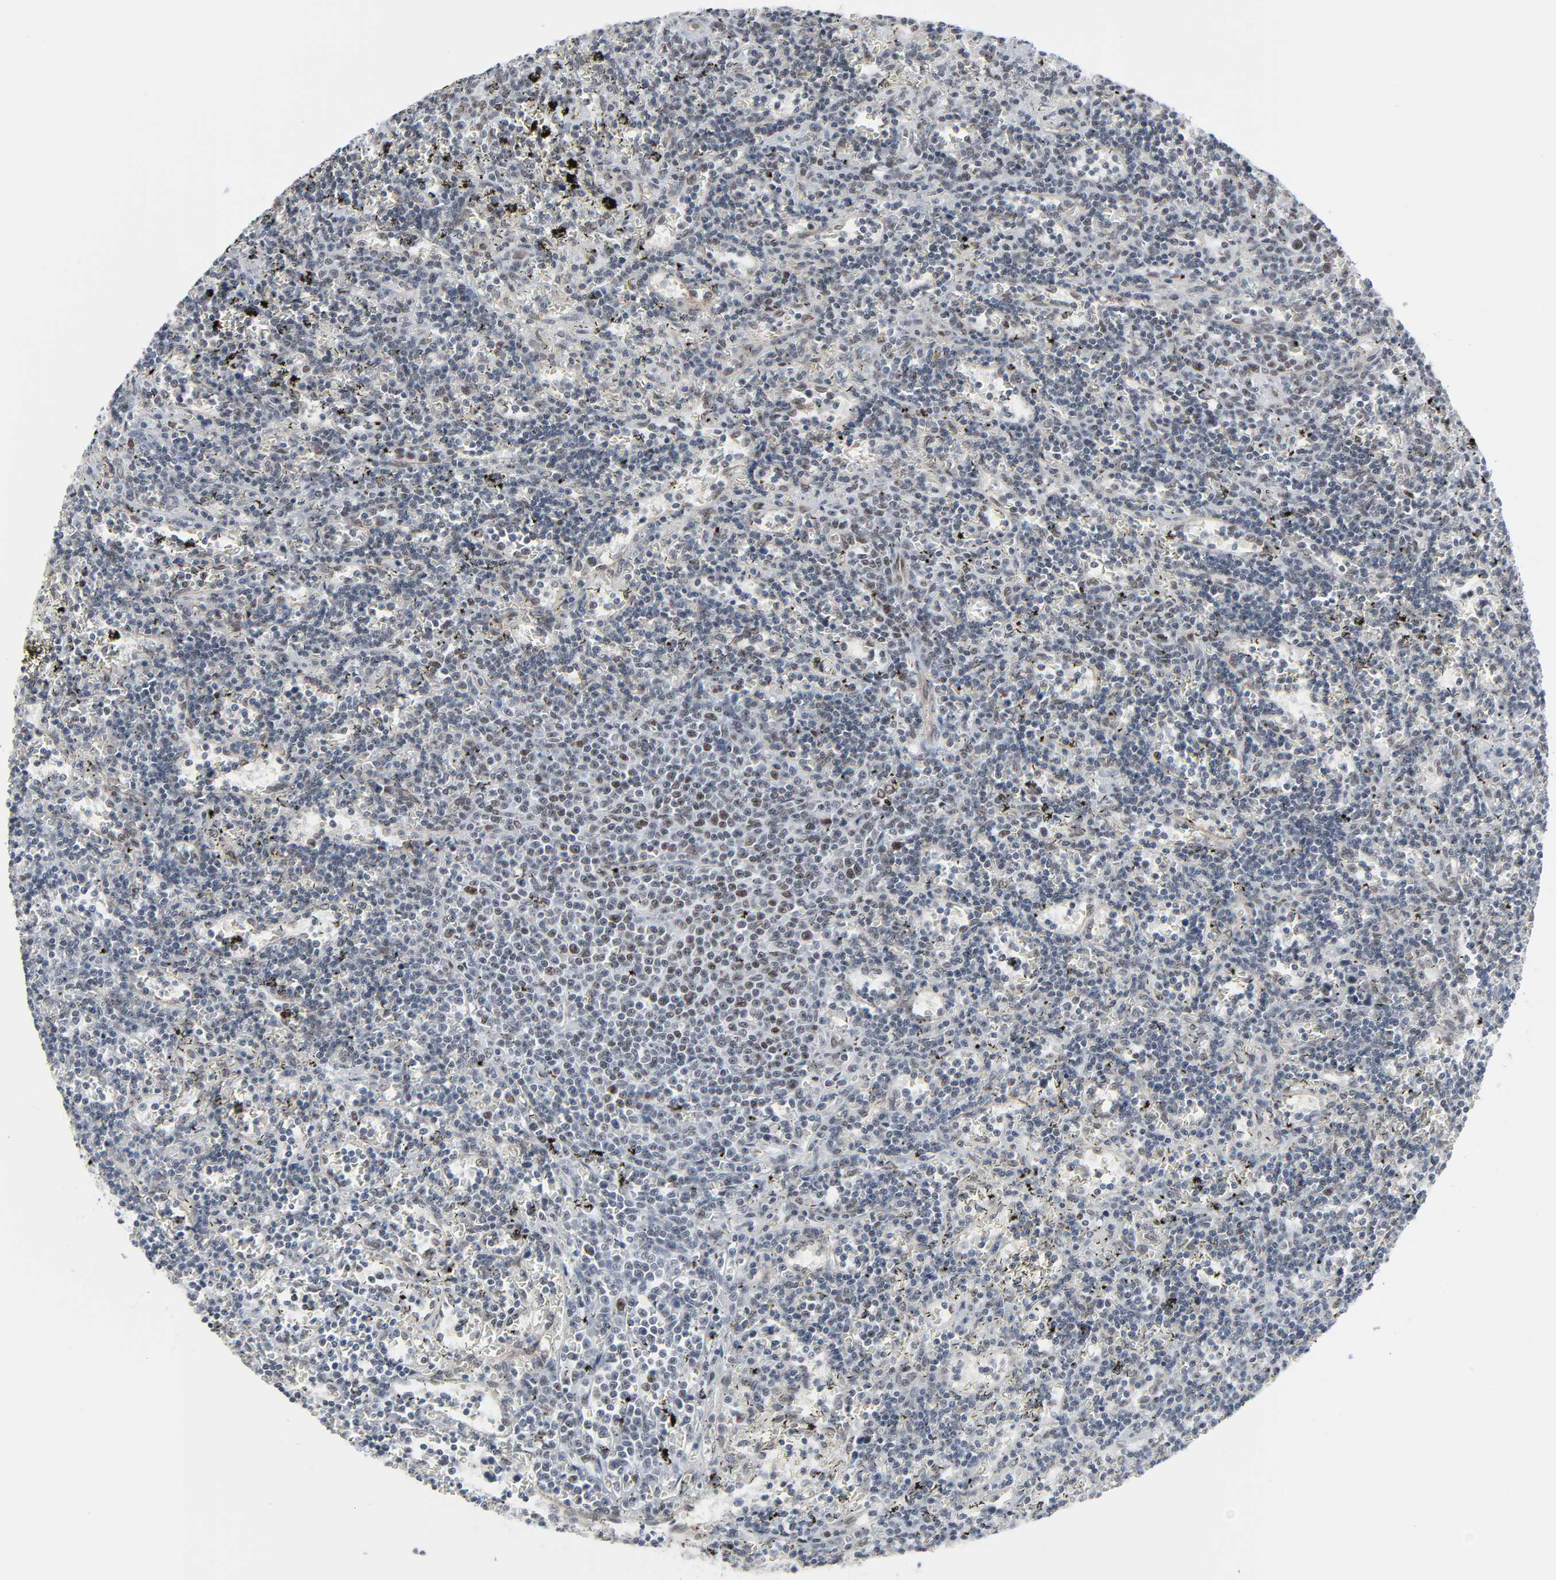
{"staining": {"intensity": "weak", "quantity": "<25%", "location": "nuclear"}, "tissue": "lymphoma", "cell_type": "Tumor cells", "image_type": "cancer", "snomed": [{"axis": "morphology", "description": "Malignant lymphoma, non-Hodgkin's type, Low grade"}, {"axis": "topography", "description": "Spleen"}], "caption": "IHC photomicrograph of human lymphoma stained for a protein (brown), which reveals no positivity in tumor cells. (DAB immunohistochemistry visualized using brightfield microscopy, high magnification).", "gene": "FBXO28", "patient": {"sex": "male", "age": 60}}